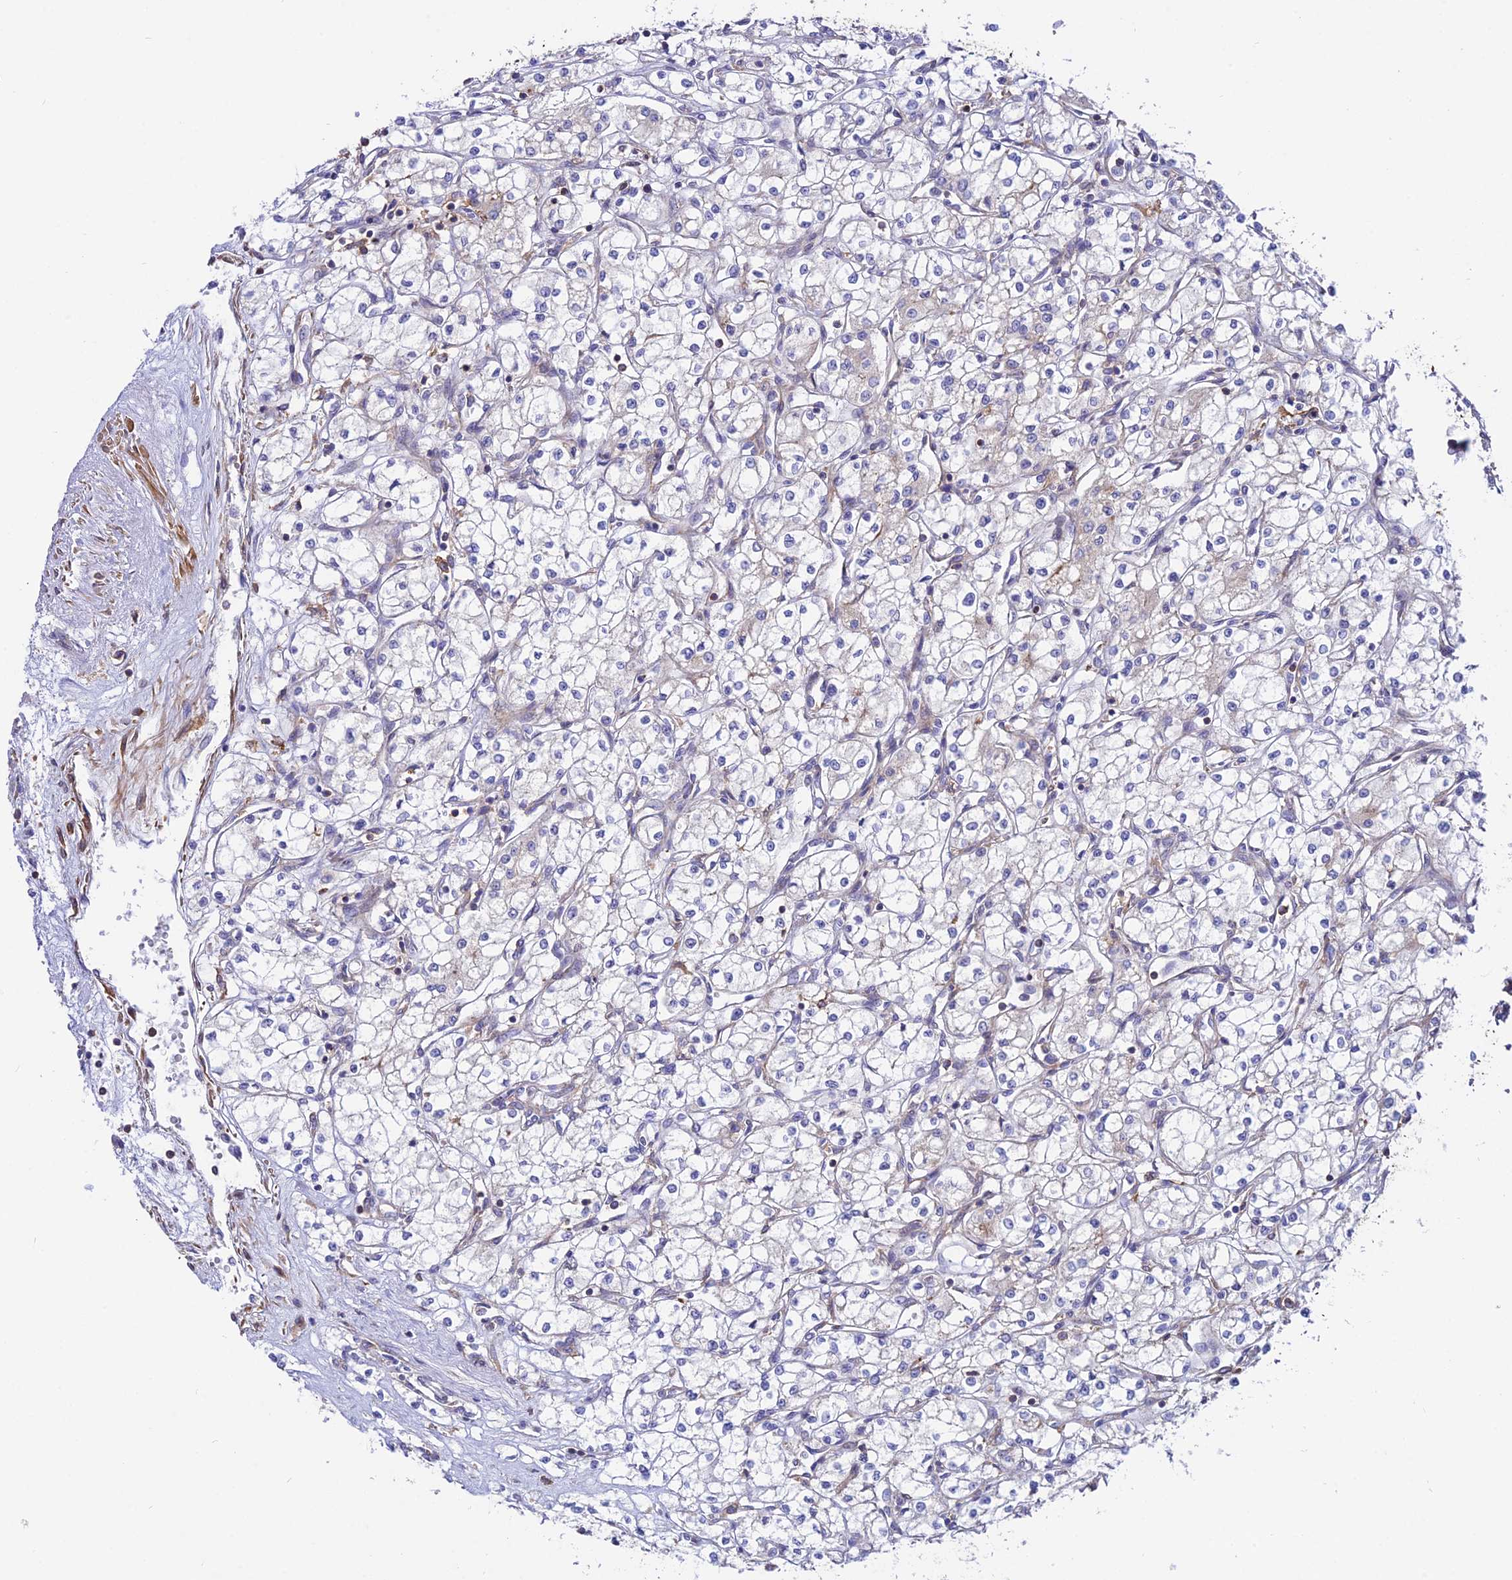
{"staining": {"intensity": "negative", "quantity": "none", "location": "none"}, "tissue": "renal cancer", "cell_type": "Tumor cells", "image_type": "cancer", "snomed": [{"axis": "morphology", "description": "Adenocarcinoma, NOS"}, {"axis": "topography", "description": "Kidney"}], "caption": "The immunohistochemistry micrograph has no significant expression in tumor cells of renal cancer (adenocarcinoma) tissue. (Brightfield microscopy of DAB (3,3'-diaminobenzidine) IHC at high magnification).", "gene": "PYM1", "patient": {"sex": "male", "age": 59}}